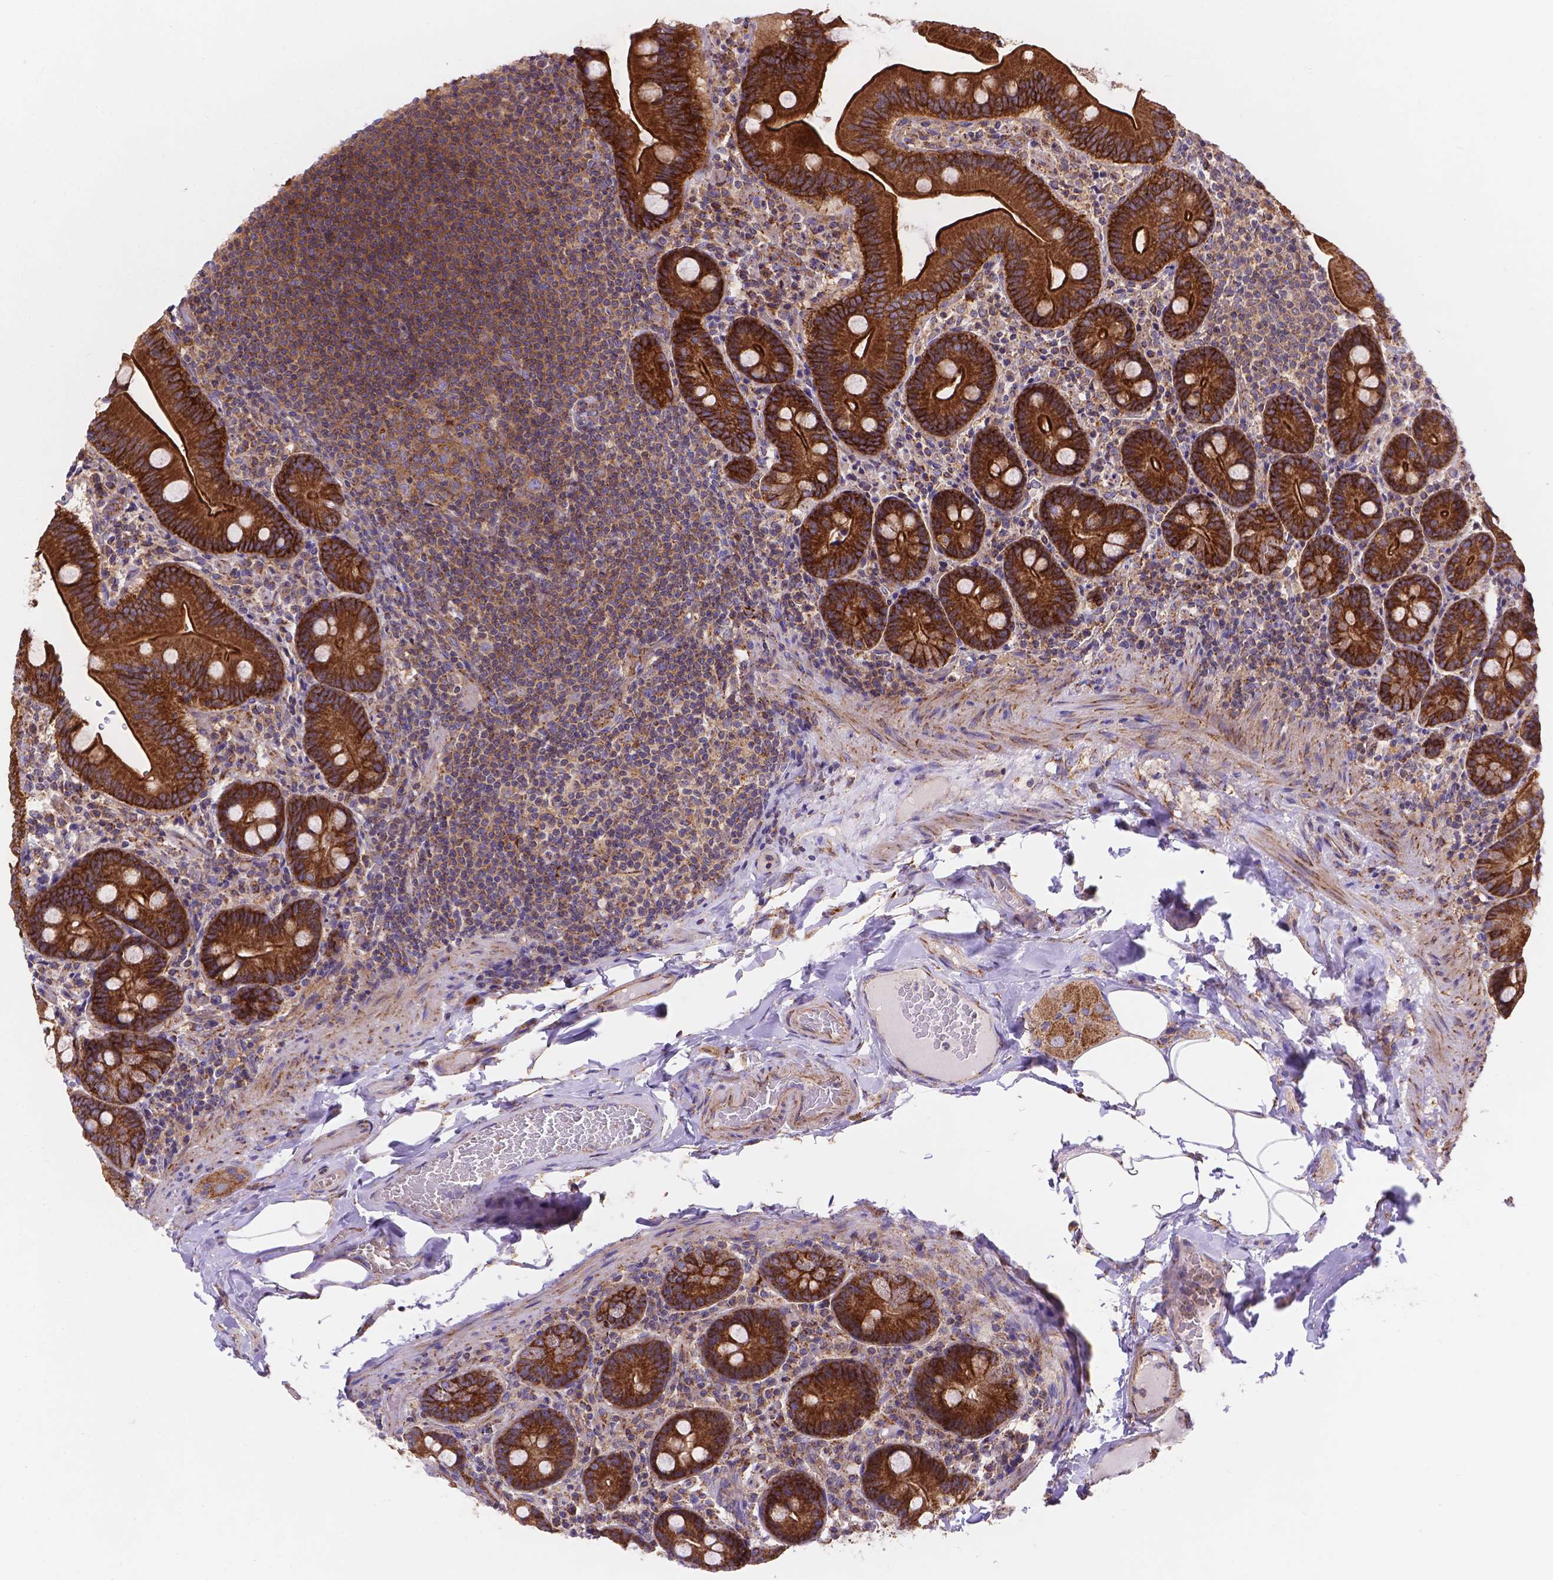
{"staining": {"intensity": "strong", "quantity": ">75%", "location": "cytoplasmic/membranous"}, "tissue": "small intestine", "cell_type": "Glandular cells", "image_type": "normal", "snomed": [{"axis": "morphology", "description": "Normal tissue, NOS"}, {"axis": "topography", "description": "Small intestine"}], "caption": "Immunohistochemical staining of normal human small intestine displays high levels of strong cytoplasmic/membranous expression in about >75% of glandular cells. The staining was performed using DAB, with brown indicating positive protein expression. Nuclei are stained blue with hematoxylin.", "gene": "AK3", "patient": {"sex": "male", "age": 37}}